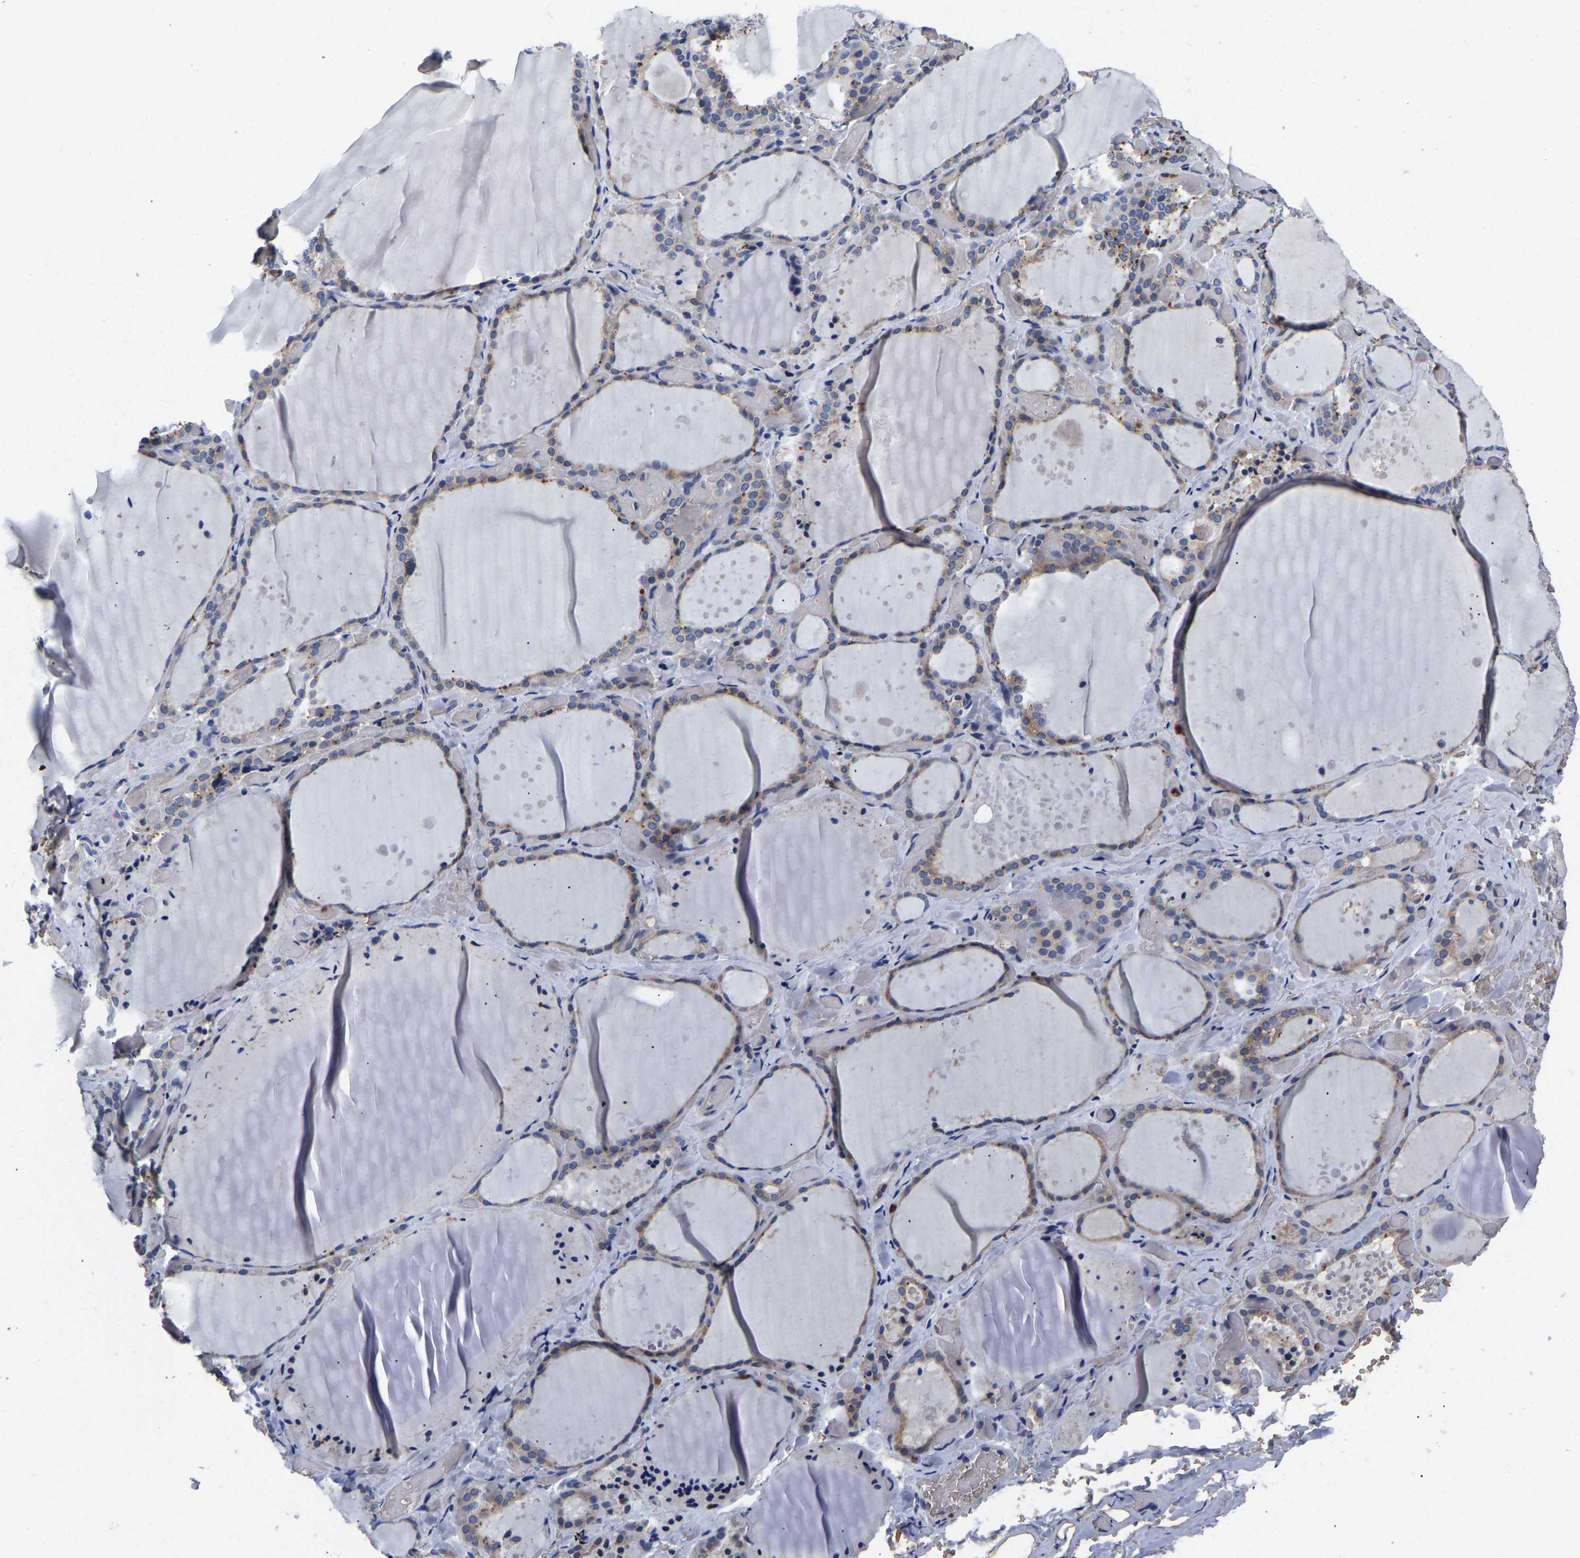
{"staining": {"intensity": "weak", "quantity": "25%-75%", "location": "cytoplasmic/membranous"}, "tissue": "thyroid gland", "cell_type": "Glandular cells", "image_type": "normal", "snomed": [{"axis": "morphology", "description": "Normal tissue, NOS"}, {"axis": "topography", "description": "Thyroid gland"}], "caption": "Protein expression by immunohistochemistry (IHC) exhibits weak cytoplasmic/membranous expression in approximately 25%-75% of glandular cells in unremarkable thyroid gland.", "gene": "TOR1B", "patient": {"sex": "female", "age": 44}}